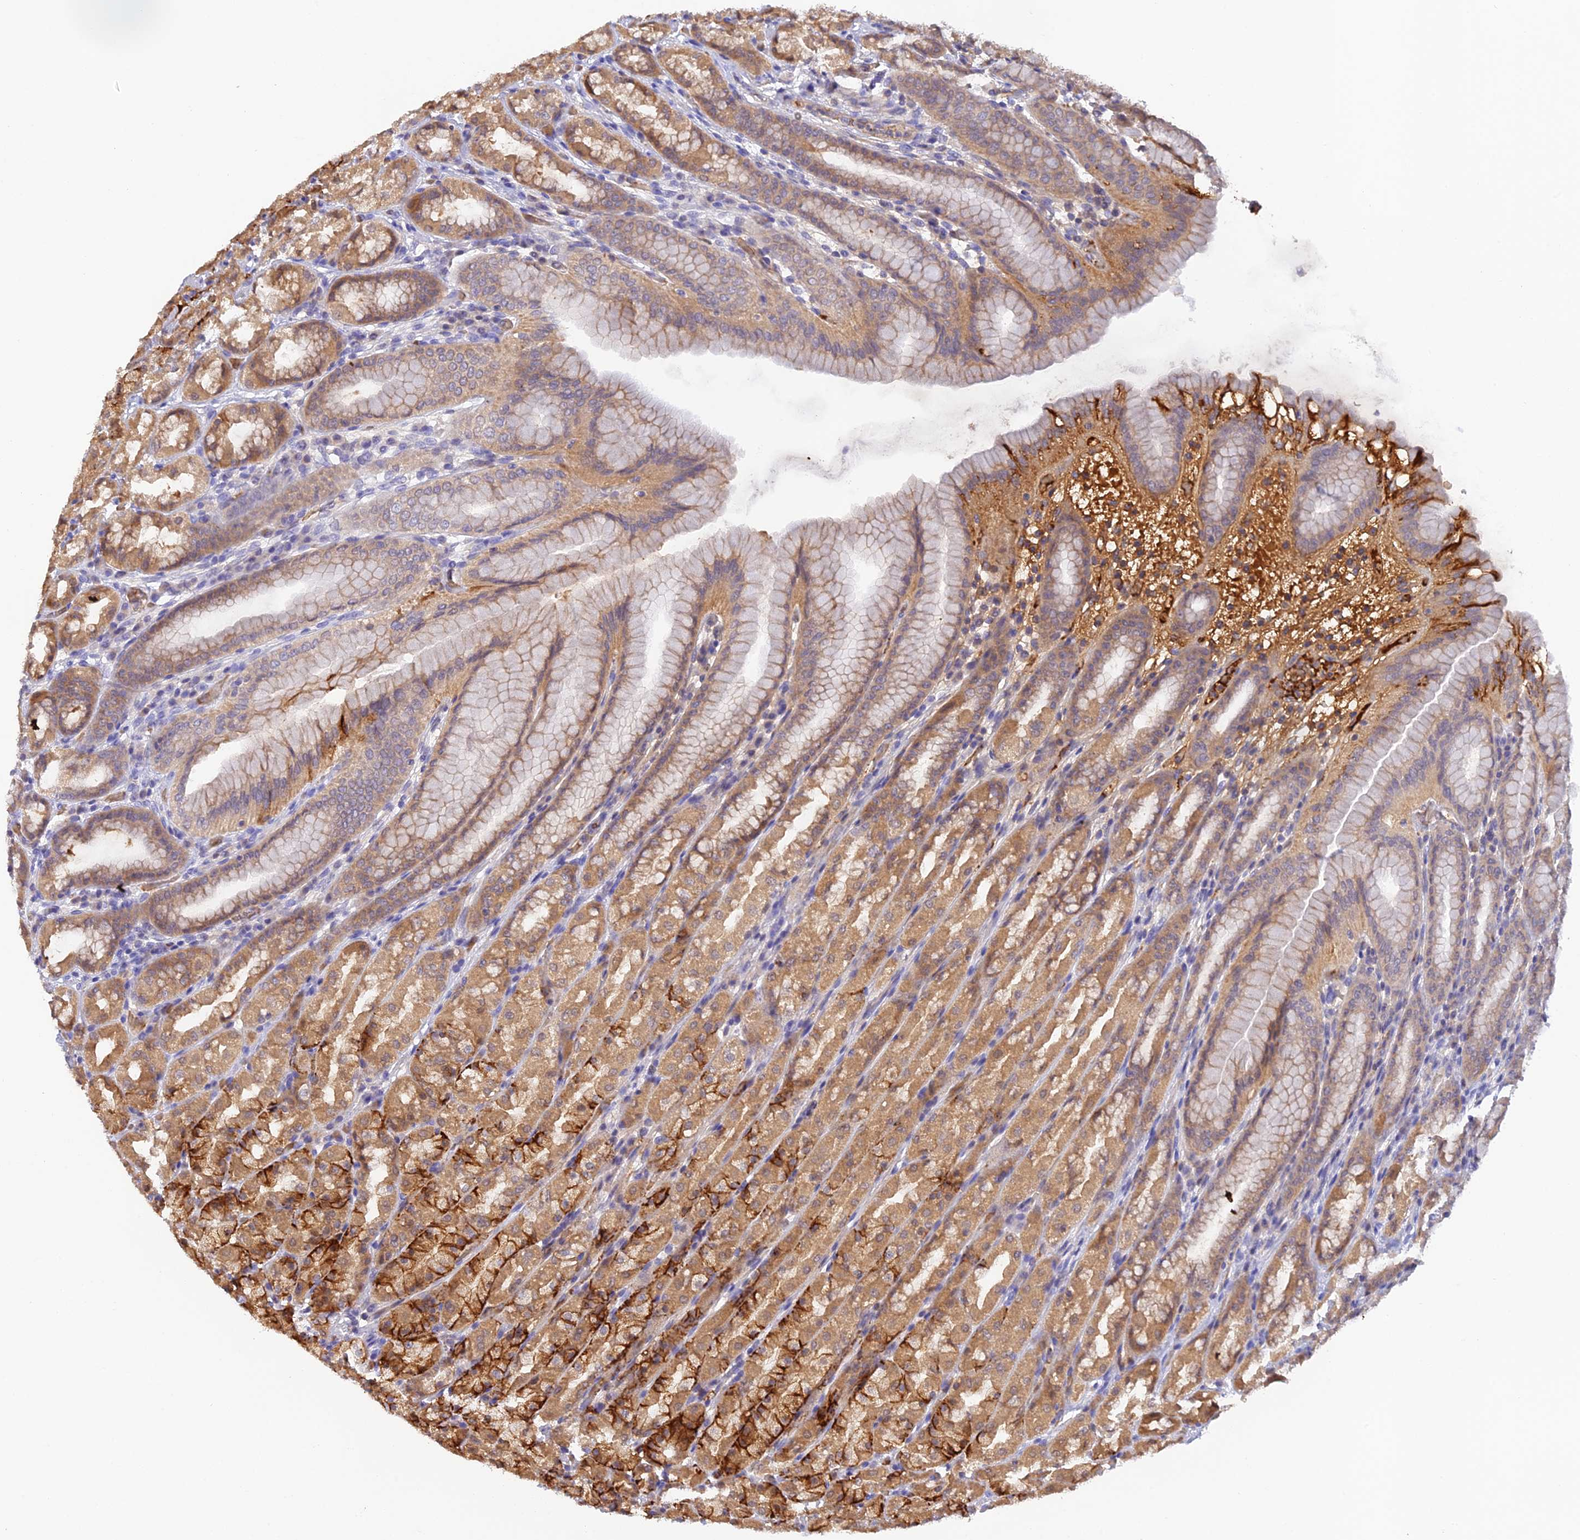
{"staining": {"intensity": "moderate", "quantity": ">75%", "location": "cytoplasmic/membranous"}, "tissue": "stomach", "cell_type": "Glandular cells", "image_type": "normal", "snomed": [{"axis": "morphology", "description": "Normal tissue, NOS"}, {"axis": "topography", "description": "Stomach, upper"}], "caption": "This micrograph shows normal stomach stained with immunohistochemistry to label a protein in brown. The cytoplasmic/membranous of glandular cells show moderate positivity for the protein. Nuclei are counter-stained blue.", "gene": "HDHD2", "patient": {"sex": "male", "age": 68}}